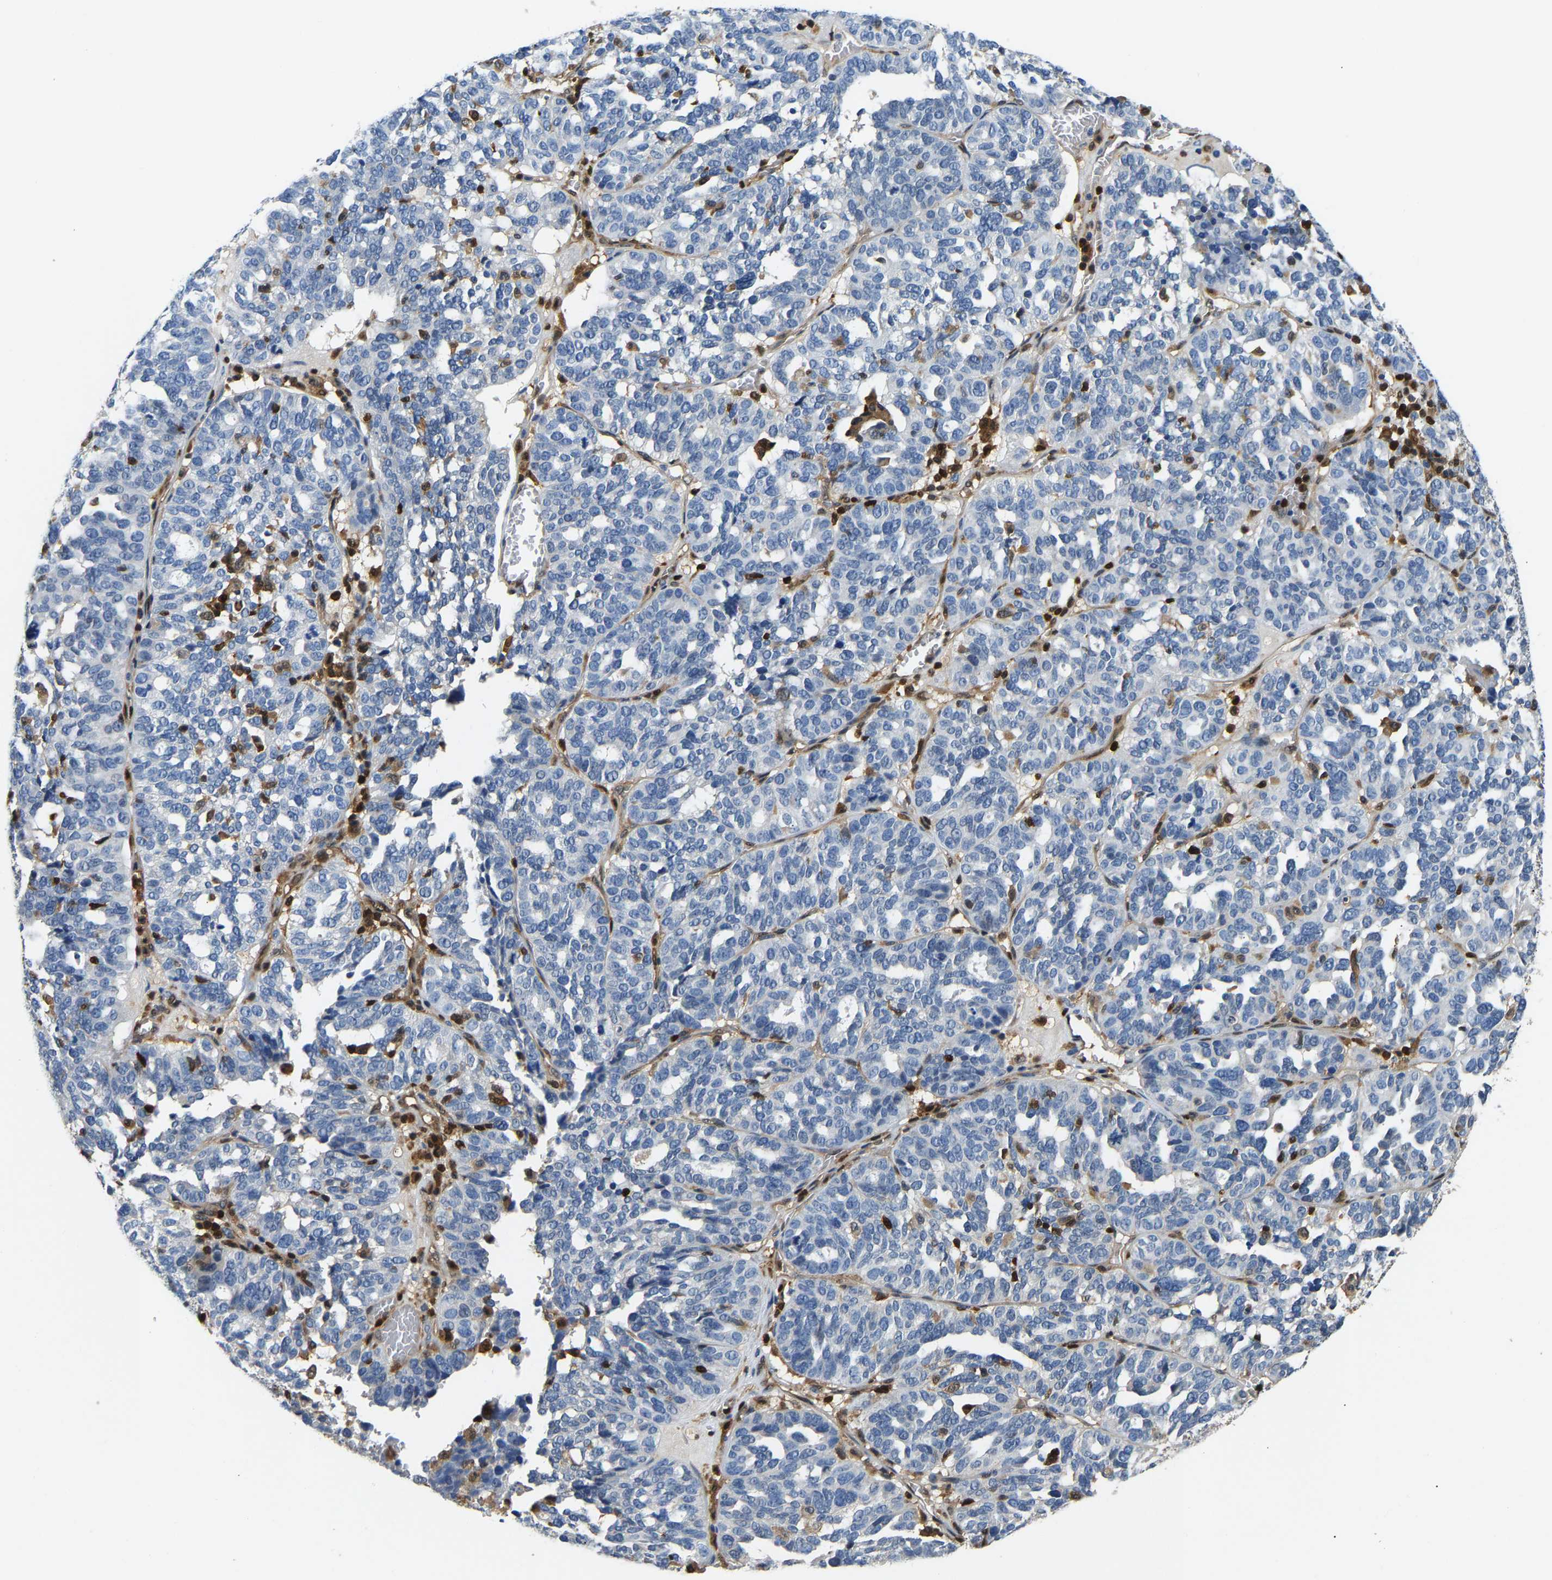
{"staining": {"intensity": "negative", "quantity": "none", "location": "none"}, "tissue": "ovarian cancer", "cell_type": "Tumor cells", "image_type": "cancer", "snomed": [{"axis": "morphology", "description": "Cystadenocarcinoma, serous, NOS"}, {"axis": "topography", "description": "Ovary"}], "caption": "High power microscopy image of an immunohistochemistry (IHC) image of ovarian cancer (serous cystadenocarcinoma), revealing no significant staining in tumor cells.", "gene": "GIMAP7", "patient": {"sex": "female", "age": 59}}